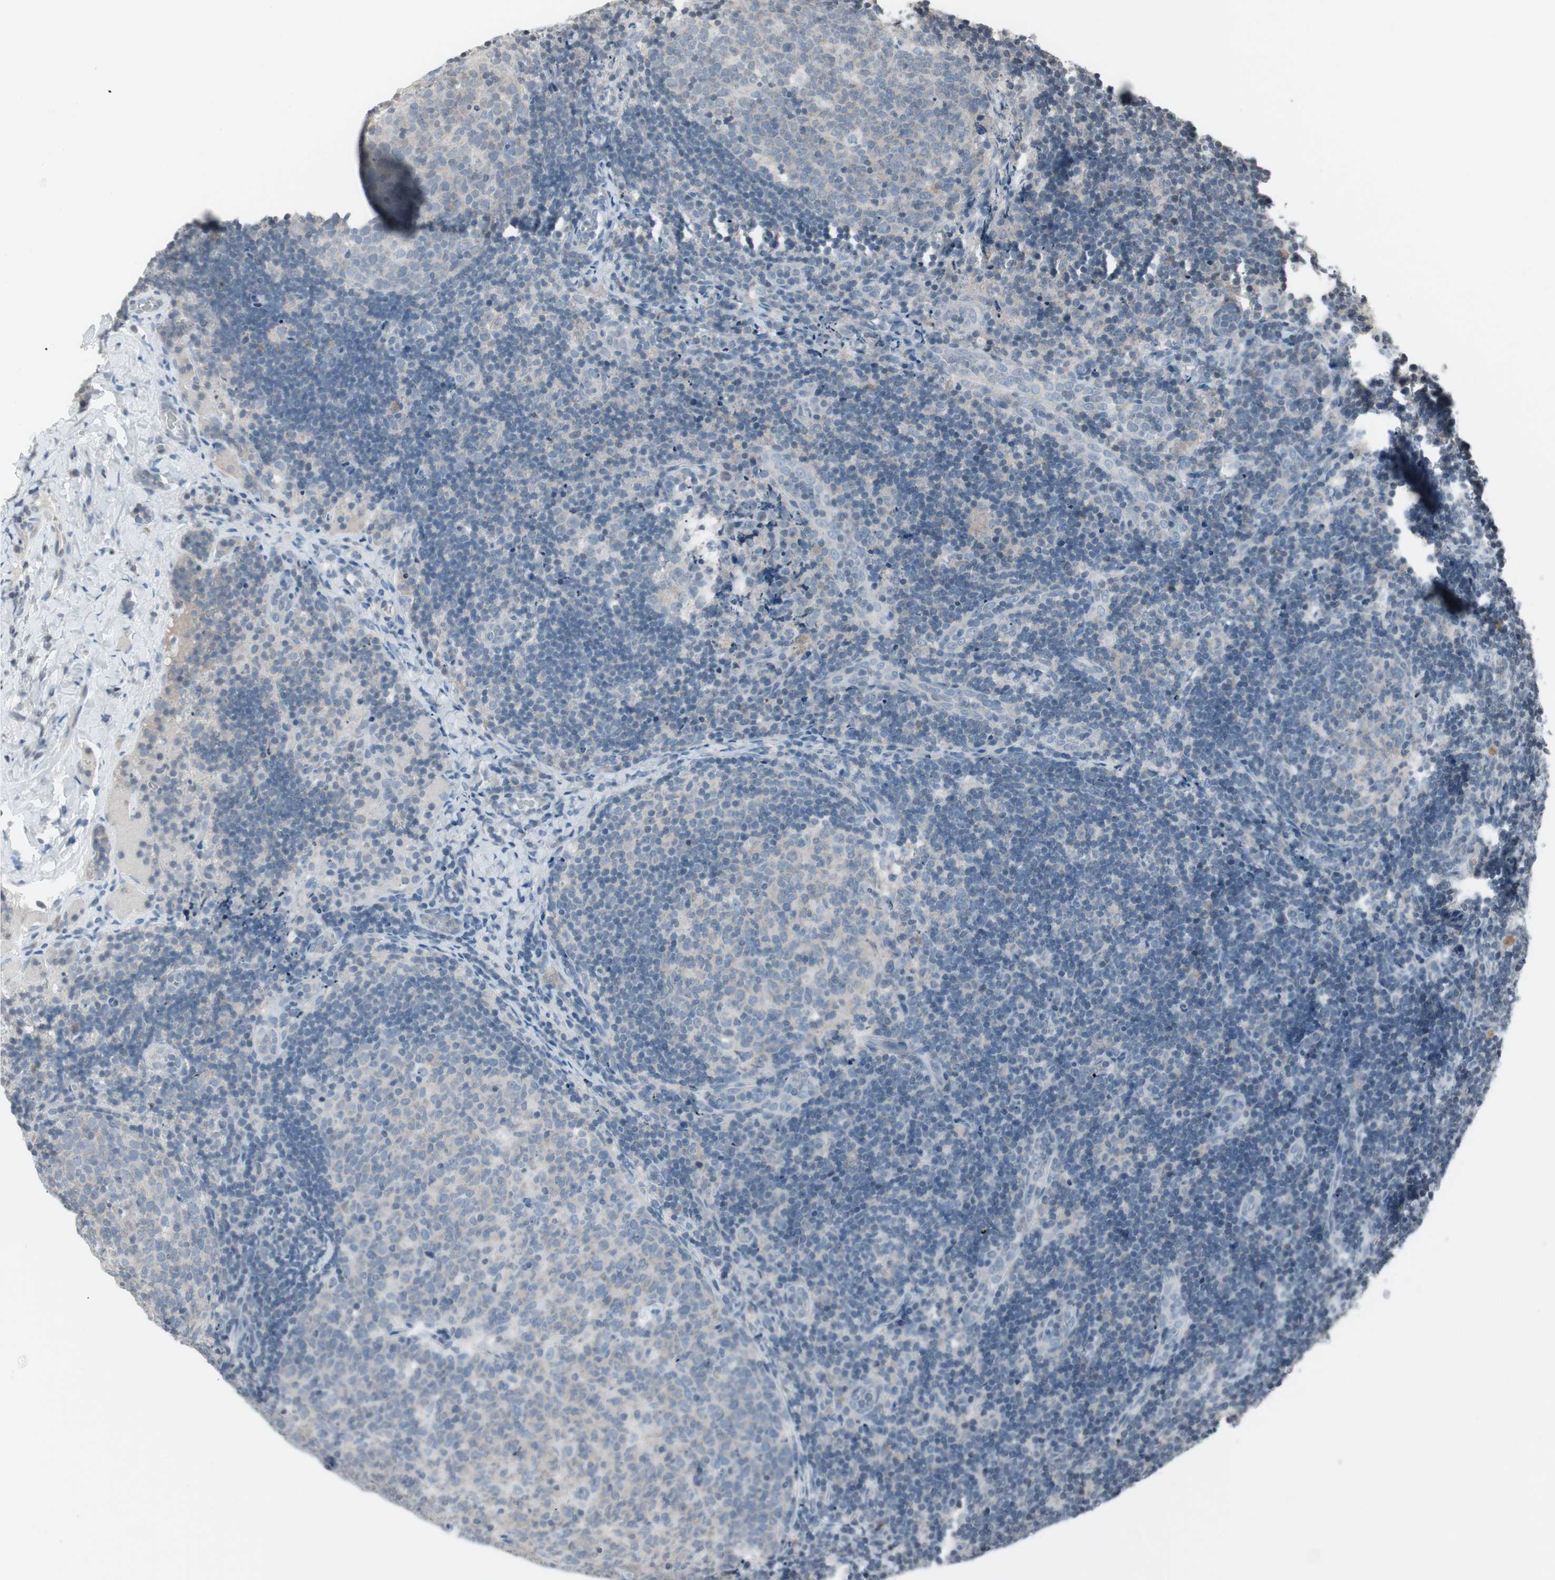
{"staining": {"intensity": "negative", "quantity": "none", "location": "none"}, "tissue": "lymph node", "cell_type": "Germinal center cells", "image_type": "normal", "snomed": [{"axis": "morphology", "description": "Normal tissue, NOS"}, {"axis": "topography", "description": "Lymph node"}], "caption": "An immunohistochemistry micrograph of normal lymph node is shown. There is no staining in germinal center cells of lymph node. (DAB (3,3'-diaminobenzidine) IHC with hematoxylin counter stain).", "gene": "ARG2", "patient": {"sex": "female", "age": 14}}